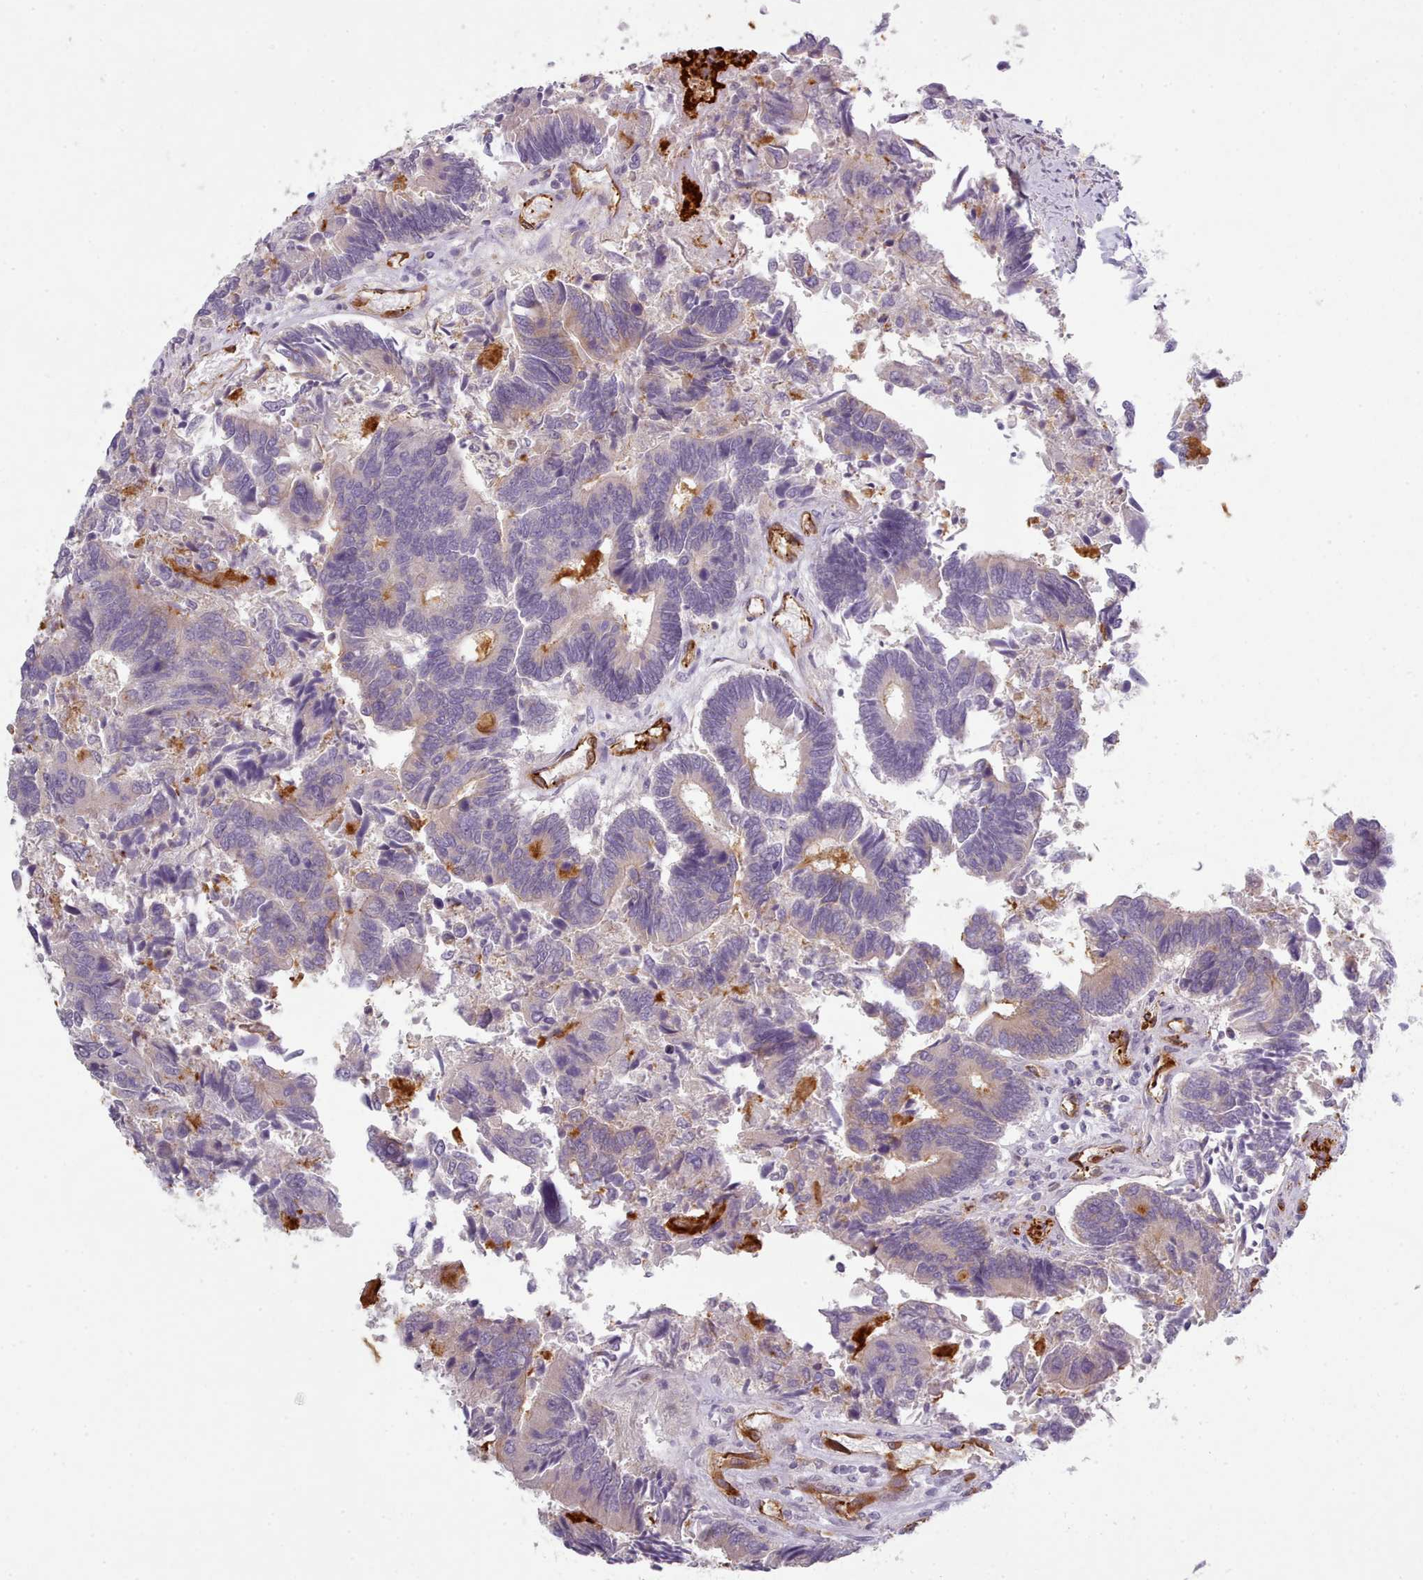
{"staining": {"intensity": "weak", "quantity": "<25%", "location": "cytoplasmic/membranous"}, "tissue": "colorectal cancer", "cell_type": "Tumor cells", "image_type": "cancer", "snomed": [{"axis": "morphology", "description": "Adenocarcinoma, NOS"}, {"axis": "topography", "description": "Colon"}], "caption": "DAB immunohistochemical staining of colorectal cancer reveals no significant expression in tumor cells.", "gene": "CD300LF", "patient": {"sex": "female", "age": 67}}